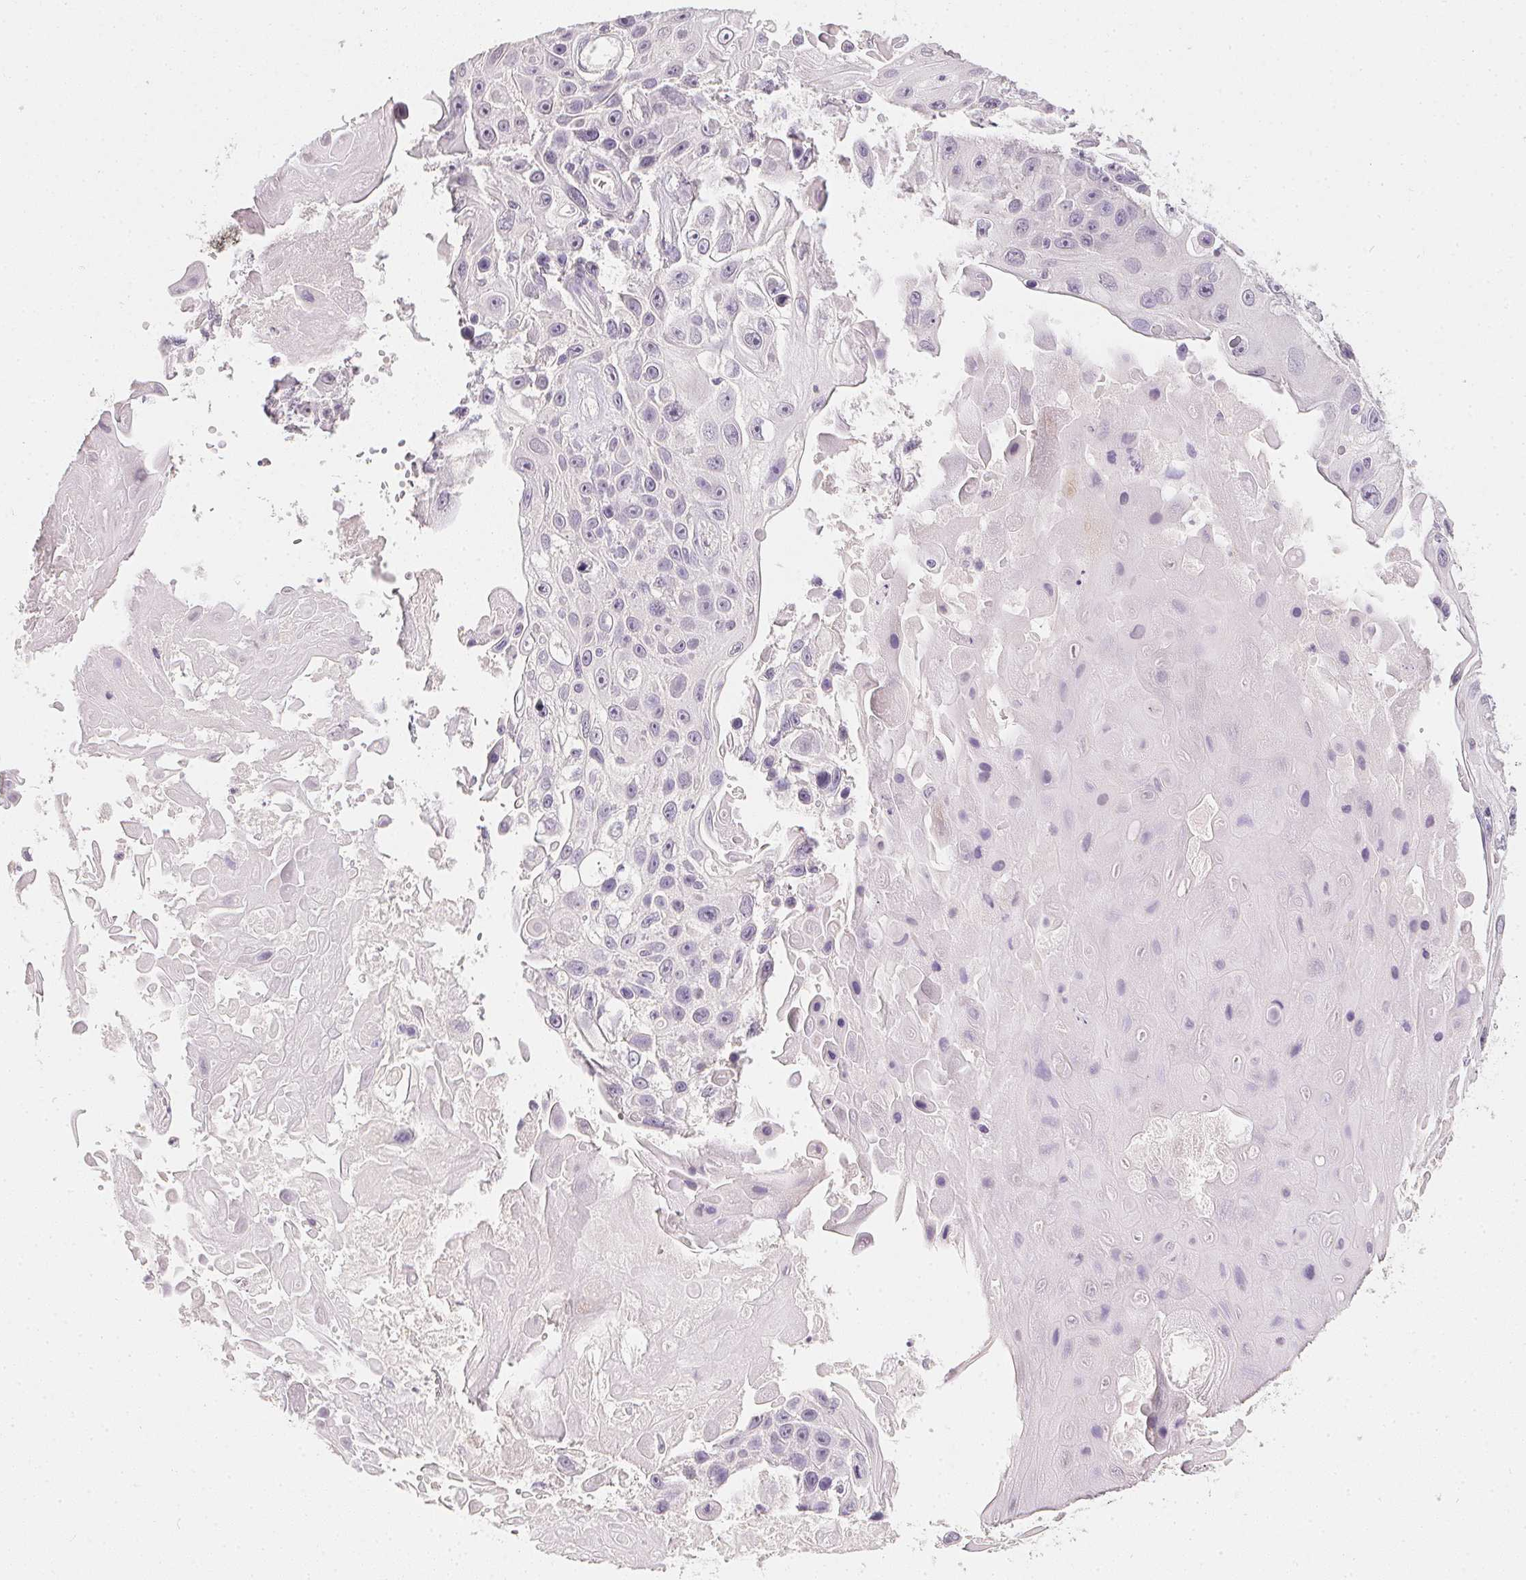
{"staining": {"intensity": "negative", "quantity": "none", "location": "none"}, "tissue": "skin cancer", "cell_type": "Tumor cells", "image_type": "cancer", "snomed": [{"axis": "morphology", "description": "Squamous cell carcinoma, NOS"}, {"axis": "topography", "description": "Skin"}], "caption": "Human skin cancer stained for a protein using IHC demonstrates no expression in tumor cells.", "gene": "PPY", "patient": {"sex": "male", "age": 82}}